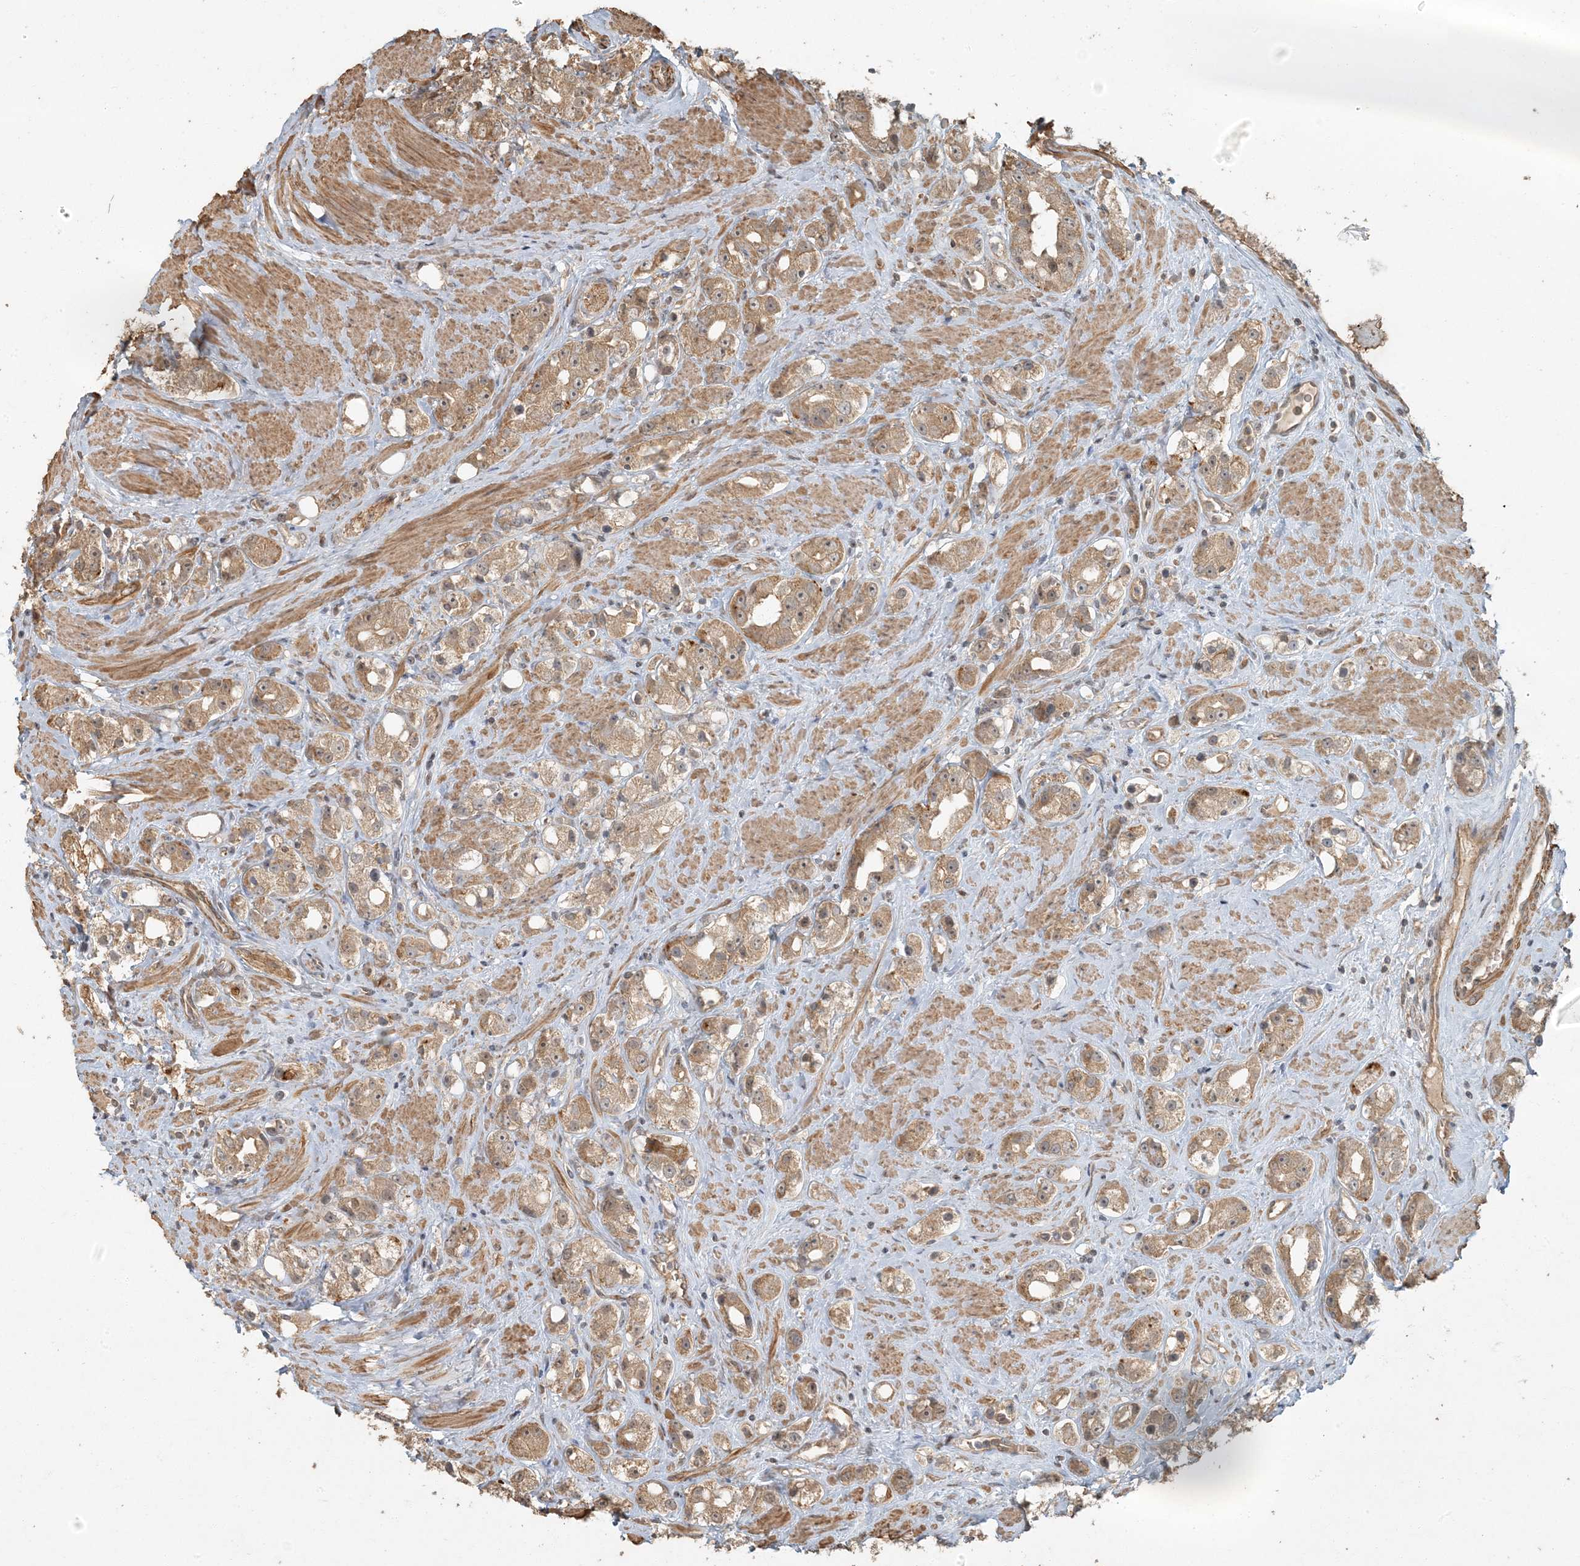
{"staining": {"intensity": "moderate", "quantity": ">75%", "location": "cytoplasmic/membranous"}, "tissue": "prostate cancer", "cell_type": "Tumor cells", "image_type": "cancer", "snomed": [{"axis": "morphology", "description": "Adenocarcinoma, NOS"}, {"axis": "topography", "description": "Prostate"}], "caption": "Protein analysis of prostate adenocarcinoma tissue demonstrates moderate cytoplasmic/membranous positivity in about >75% of tumor cells.", "gene": "AK9", "patient": {"sex": "male", "age": 79}}